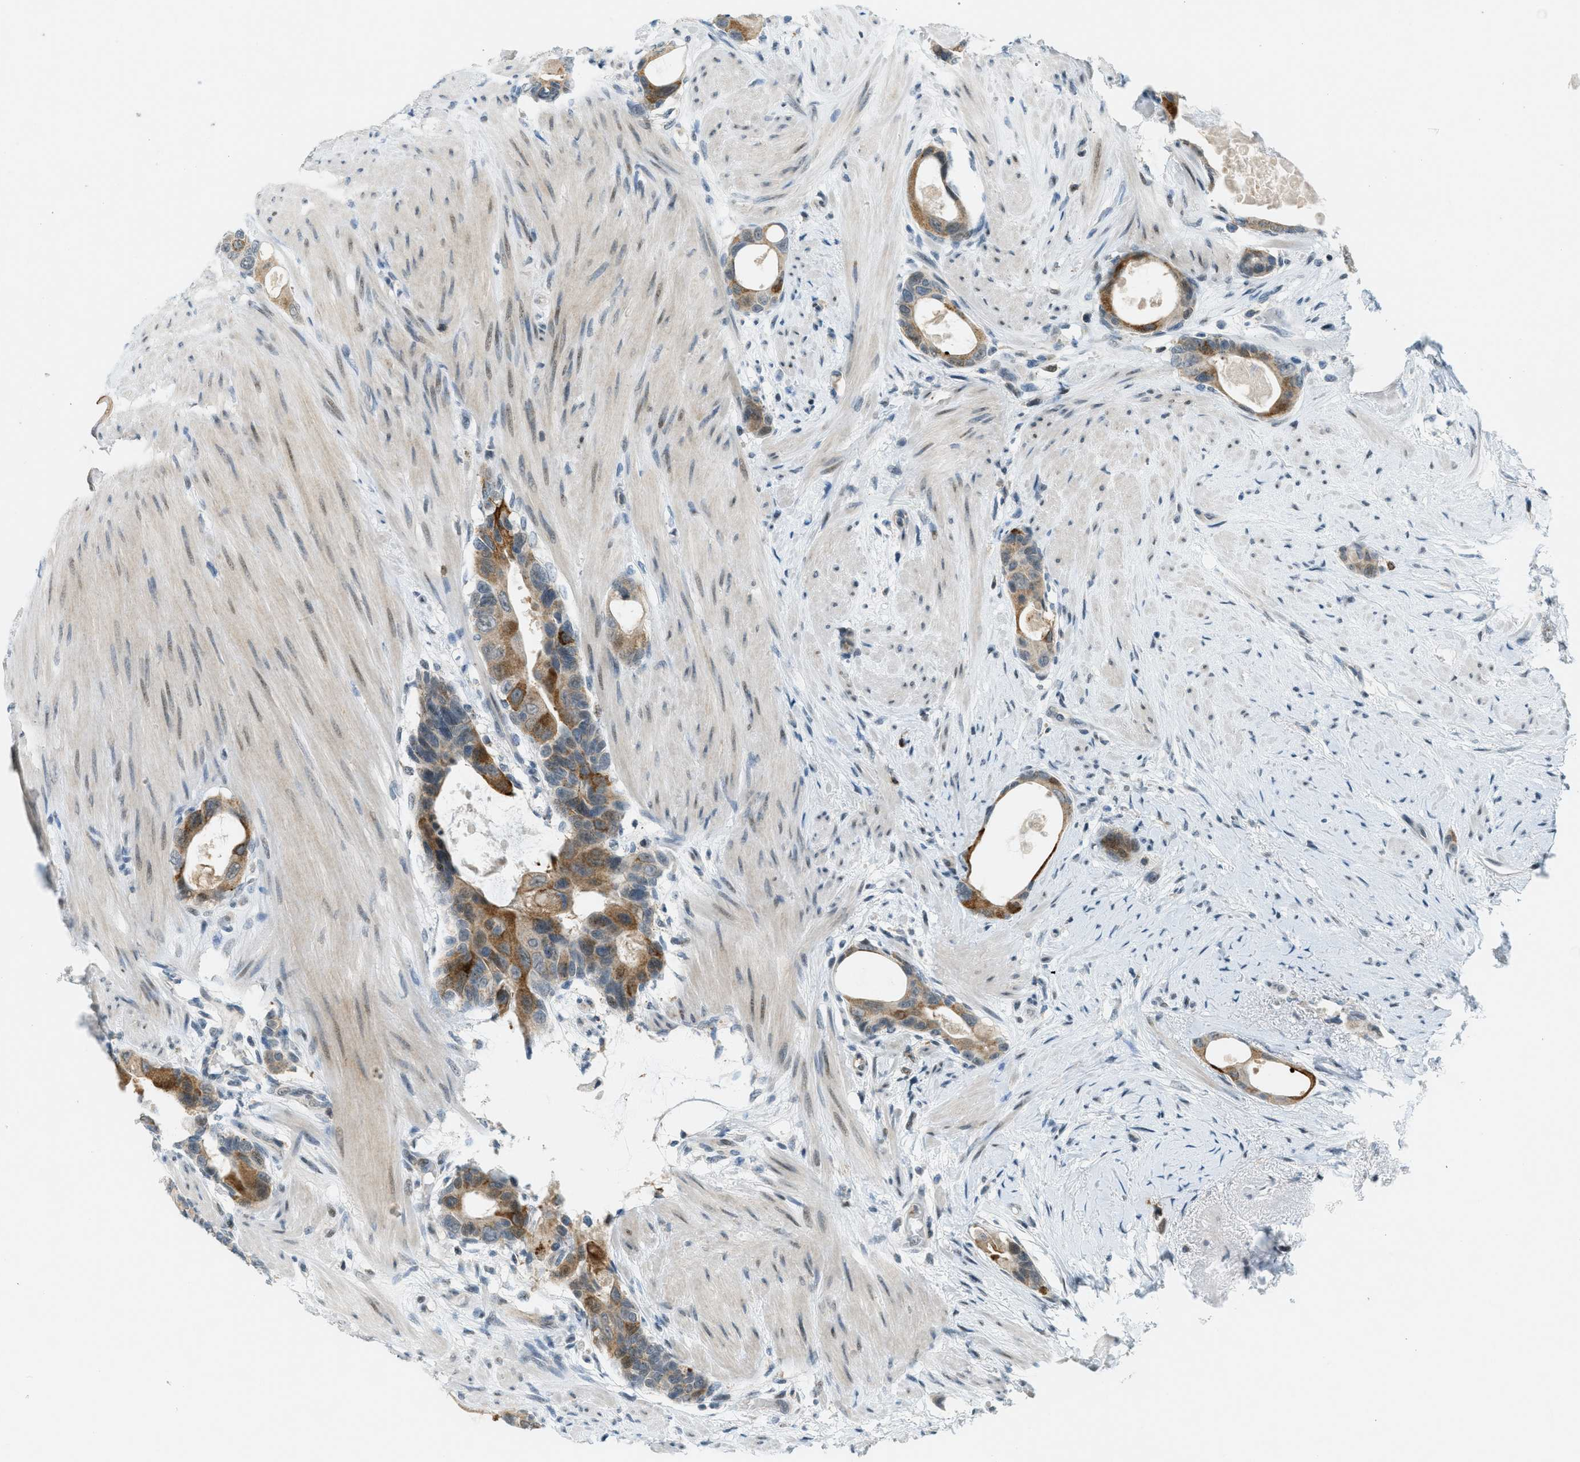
{"staining": {"intensity": "moderate", "quantity": ">75%", "location": "cytoplasmic/membranous"}, "tissue": "colorectal cancer", "cell_type": "Tumor cells", "image_type": "cancer", "snomed": [{"axis": "morphology", "description": "Adenocarcinoma, NOS"}, {"axis": "topography", "description": "Rectum"}], "caption": "IHC (DAB (3,3'-diaminobenzidine)) staining of adenocarcinoma (colorectal) shows moderate cytoplasmic/membranous protein staining in approximately >75% of tumor cells.", "gene": "FYN", "patient": {"sex": "male", "age": 51}}